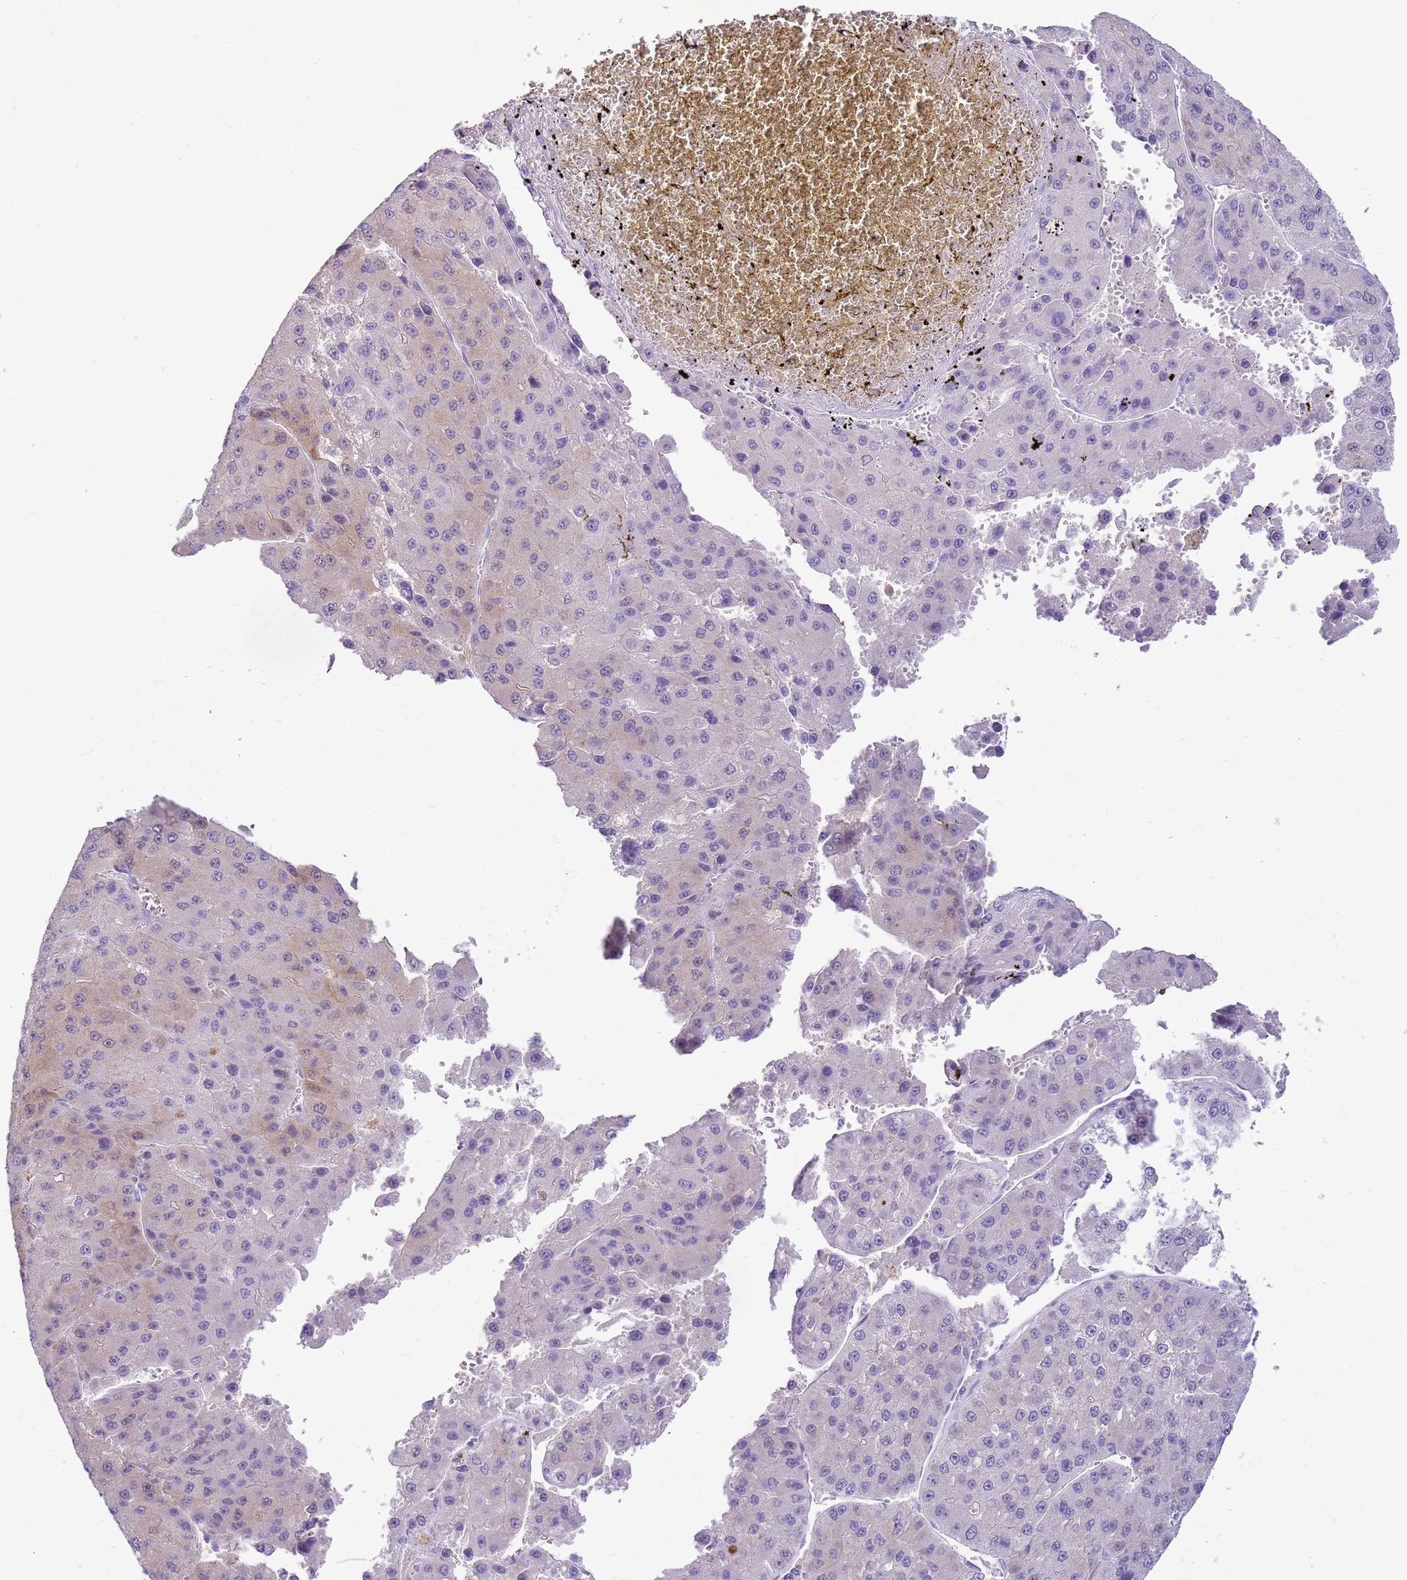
{"staining": {"intensity": "negative", "quantity": "none", "location": "none"}, "tissue": "liver cancer", "cell_type": "Tumor cells", "image_type": "cancer", "snomed": [{"axis": "morphology", "description": "Carcinoma, Hepatocellular, NOS"}, {"axis": "topography", "description": "Liver"}], "caption": "Immunohistochemistry (IHC) of liver cancer shows no staining in tumor cells. (DAB immunohistochemistry visualized using brightfield microscopy, high magnification).", "gene": "SULT1E1", "patient": {"sex": "female", "age": 73}}